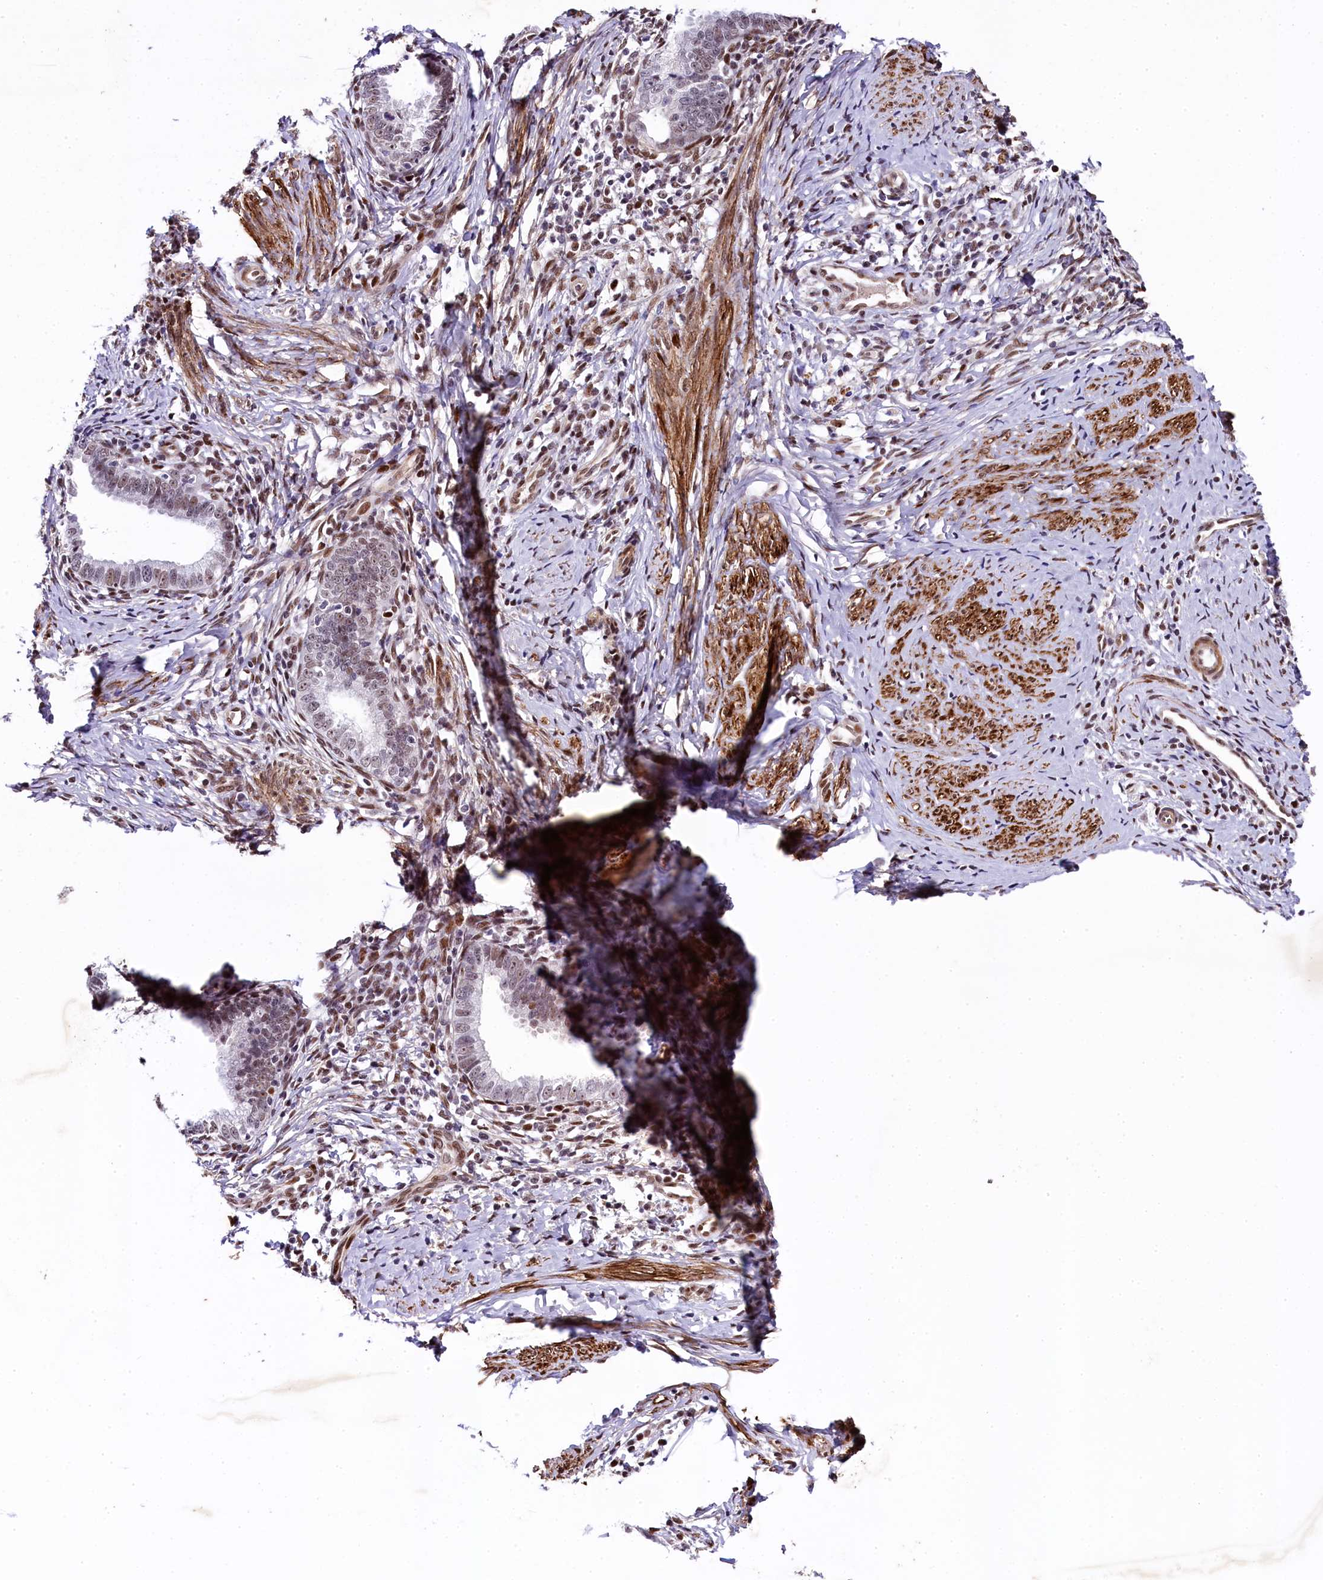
{"staining": {"intensity": "weak", "quantity": "25%-75%", "location": "nuclear"}, "tissue": "cervical cancer", "cell_type": "Tumor cells", "image_type": "cancer", "snomed": [{"axis": "morphology", "description": "Adenocarcinoma, NOS"}, {"axis": "topography", "description": "Cervix"}], "caption": "This is a micrograph of immunohistochemistry staining of adenocarcinoma (cervical), which shows weak positivity in the nuclear of tumor cells.", "gene": "SAMD10", "patient": {"sex": "female", "age": 36}}